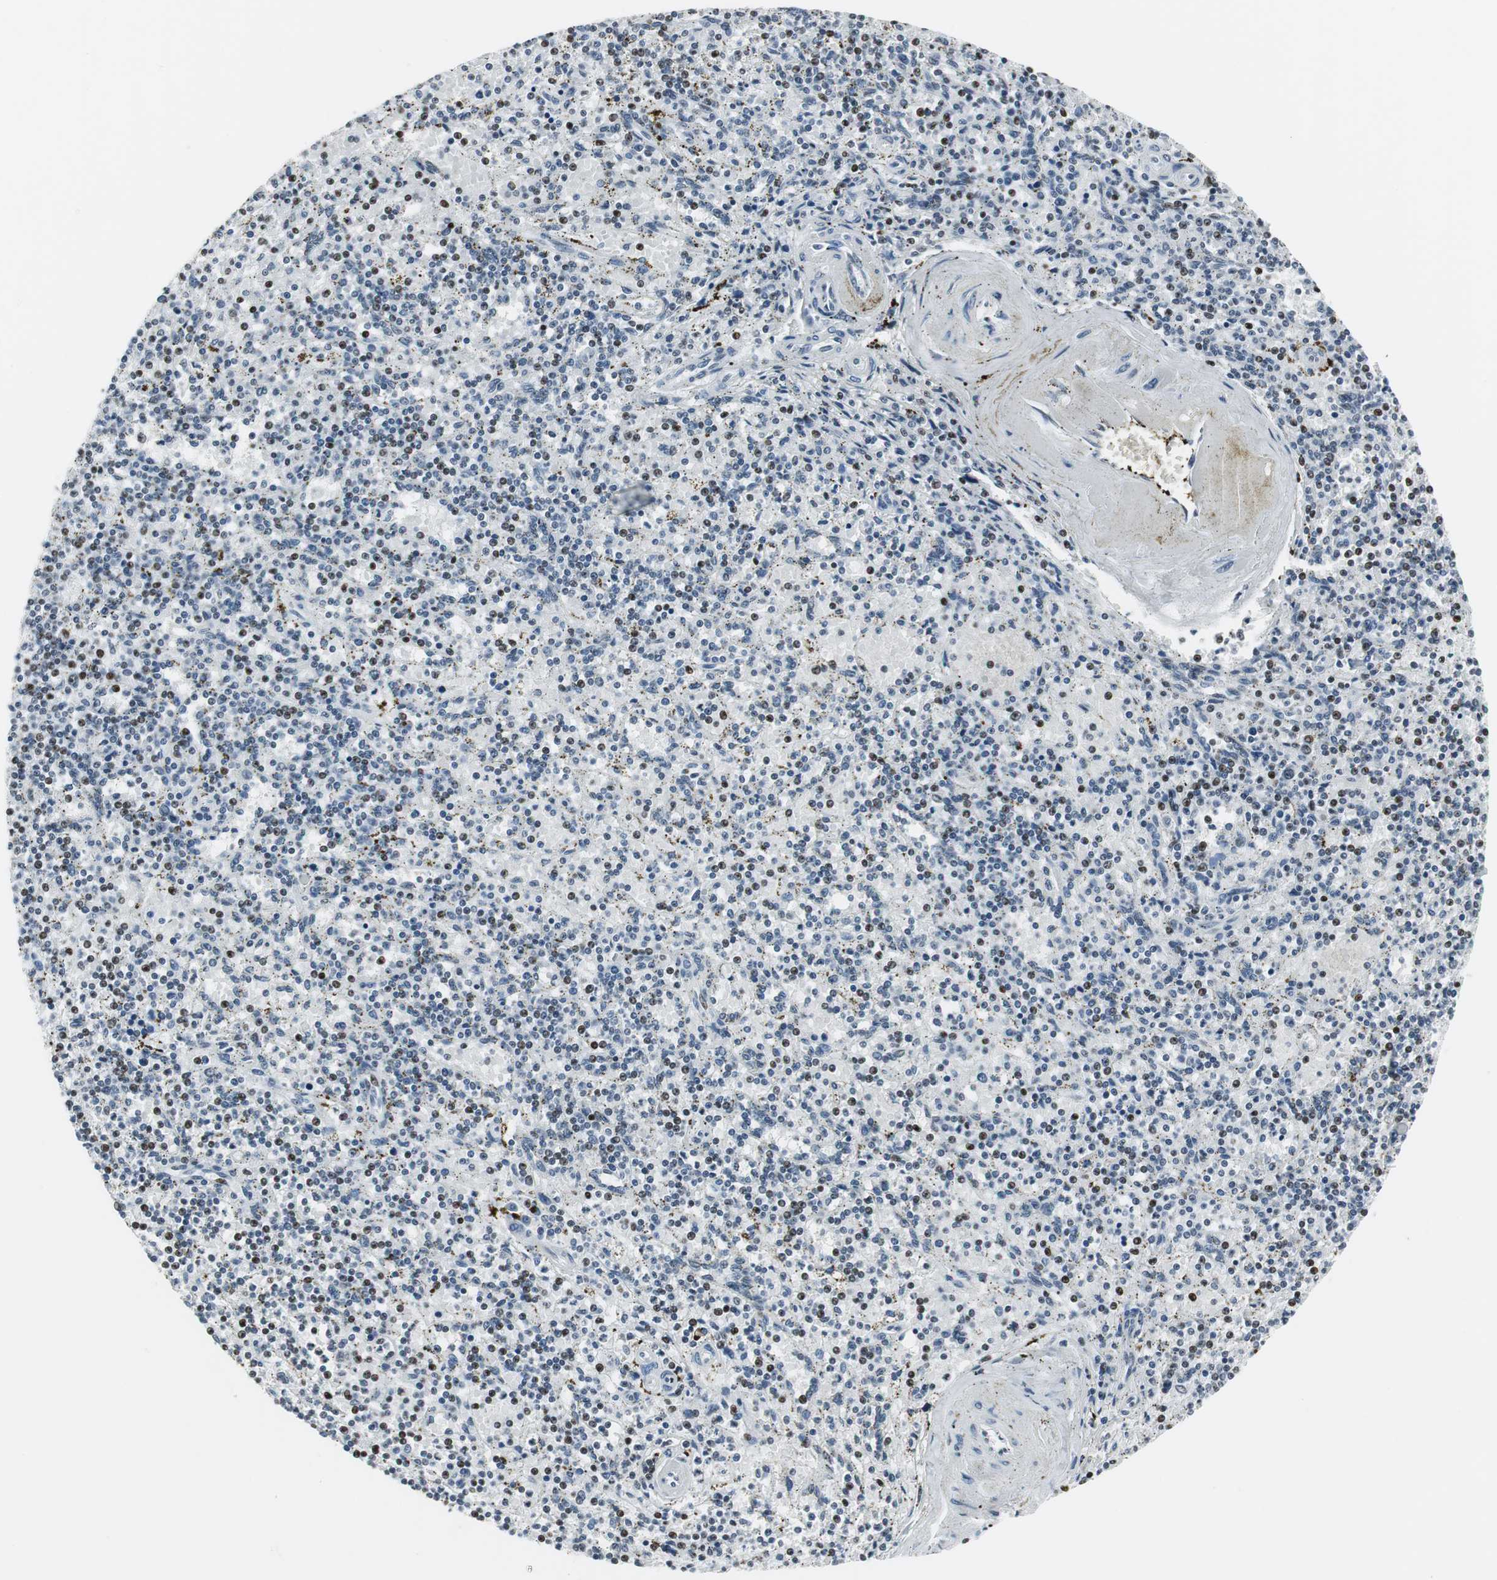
{"staining": {"intensity": "weak", "quantity": "<25%", "location": "nuclear"}, "tissue": "lymphoma", "cell_type": "Tumor cells", "image_type": "cancer", "snomed": [{"axis": "morphology", "description": "Malignant lymphoma, non-Hodgkin's type, Low grade"}, {"axis": "topography", "description": "Spleen"}], "caption": "High magnification brightfield microscopy of lymphoma stained with DAB (brown) and counterstained with hematoxylin (blue): tumor cells show no significant staining.", "gene": "RBBP4", "patient": {"sex": "male", "age": 73}}